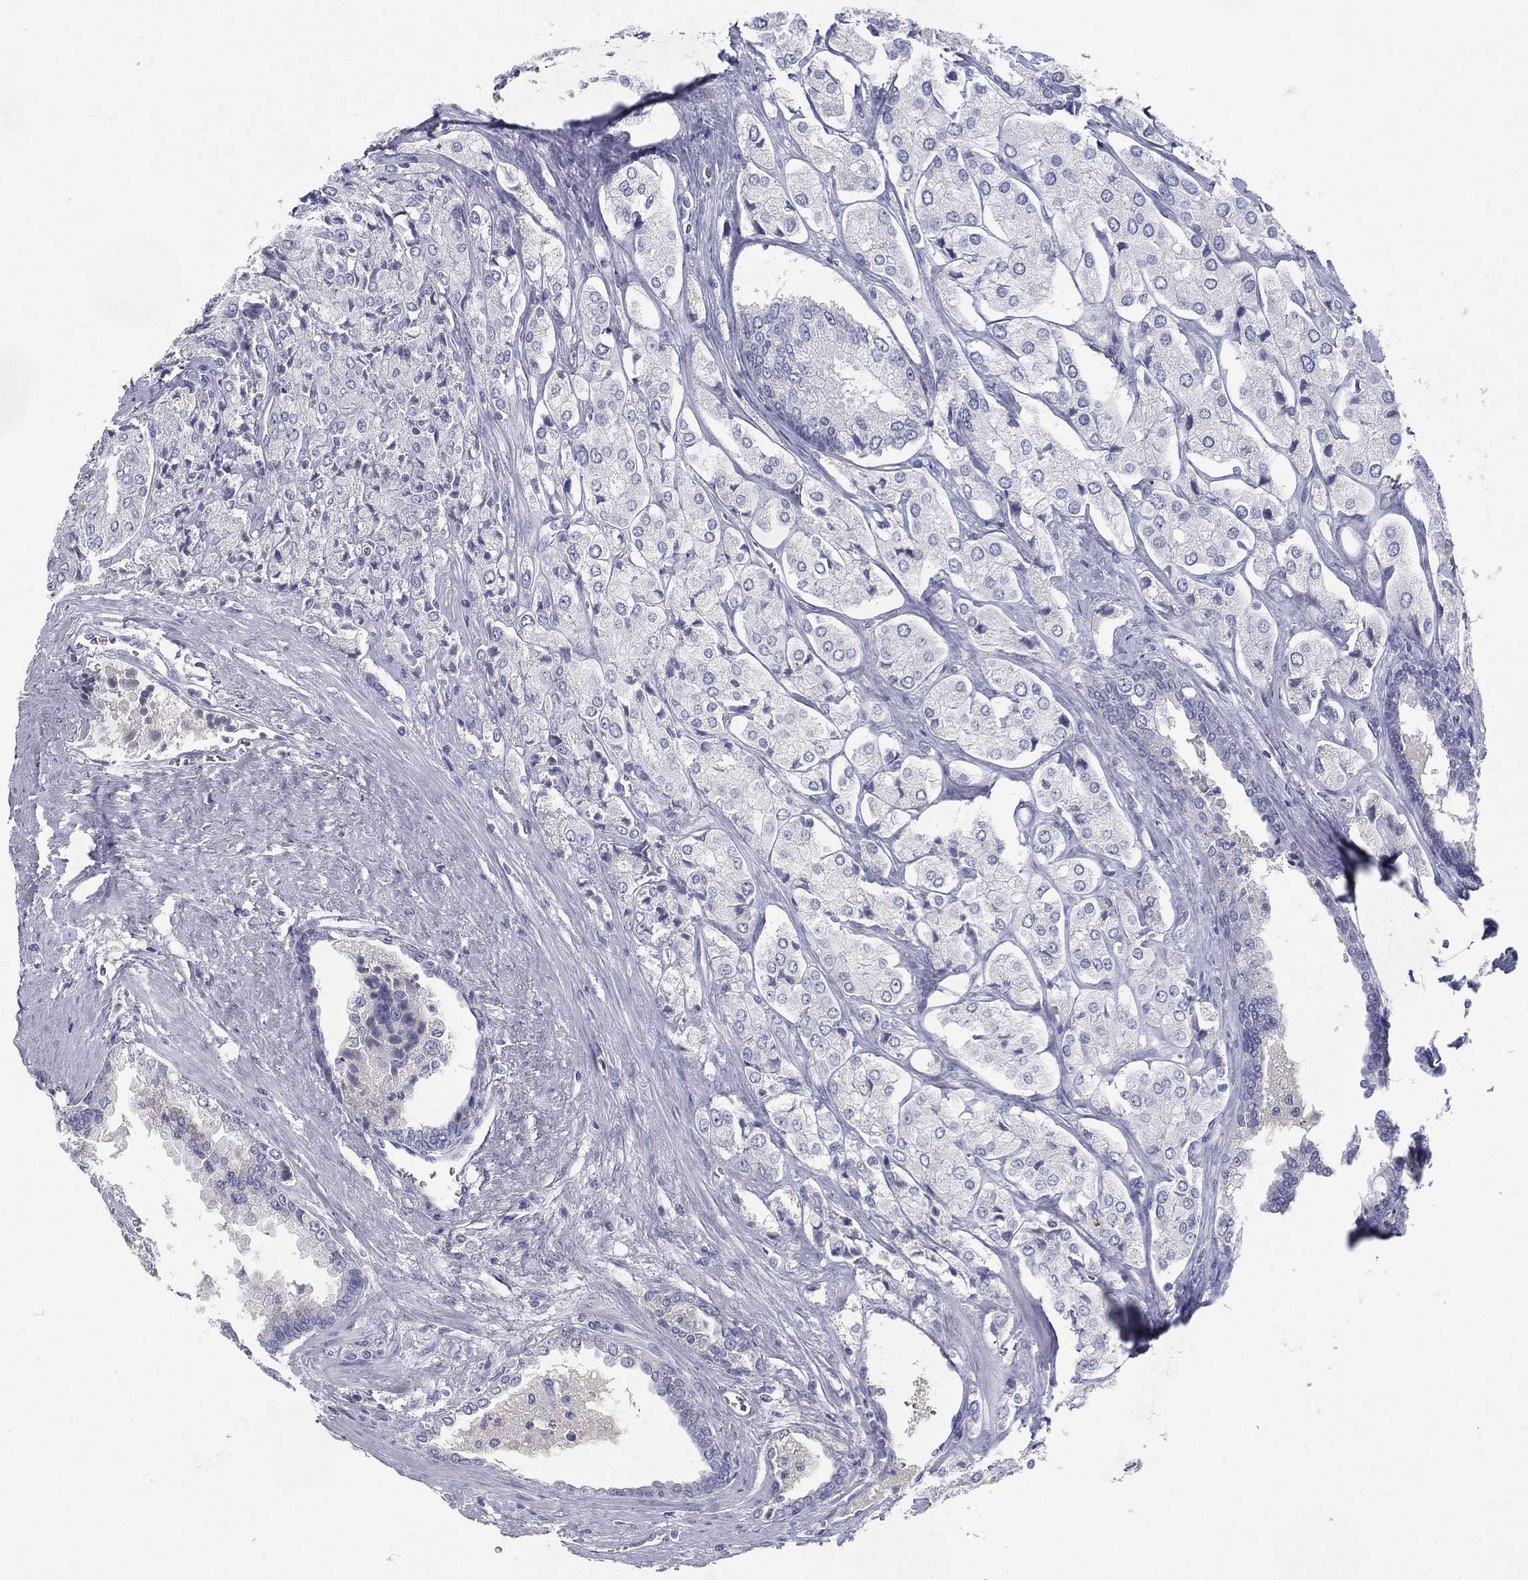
{"staining": {"intensity": "negative", "quantity": "none", "location": "none"}, "tissue": "prostate cancer", "cell_type": "Tumor cells", "image_type": "cancer", "snomed": [{"axis": "morphology", "description": "Adenocarcinoma, NOS"}, {"axis": "topography", "description": "Prostate and seminal vesicle, NOS"}, {"axis": "topography", "description": "Prostate"}], "caption": "This photomicrograph is of adenocarcinoma (prostate) stained with immunohistochemistry (IHC) to label a protein in brown with the nuclei are counter-stained blue. There is no expression in tumor cells.", "gene": "RGS13", "patient": {"sex": "male", "age": 67}}